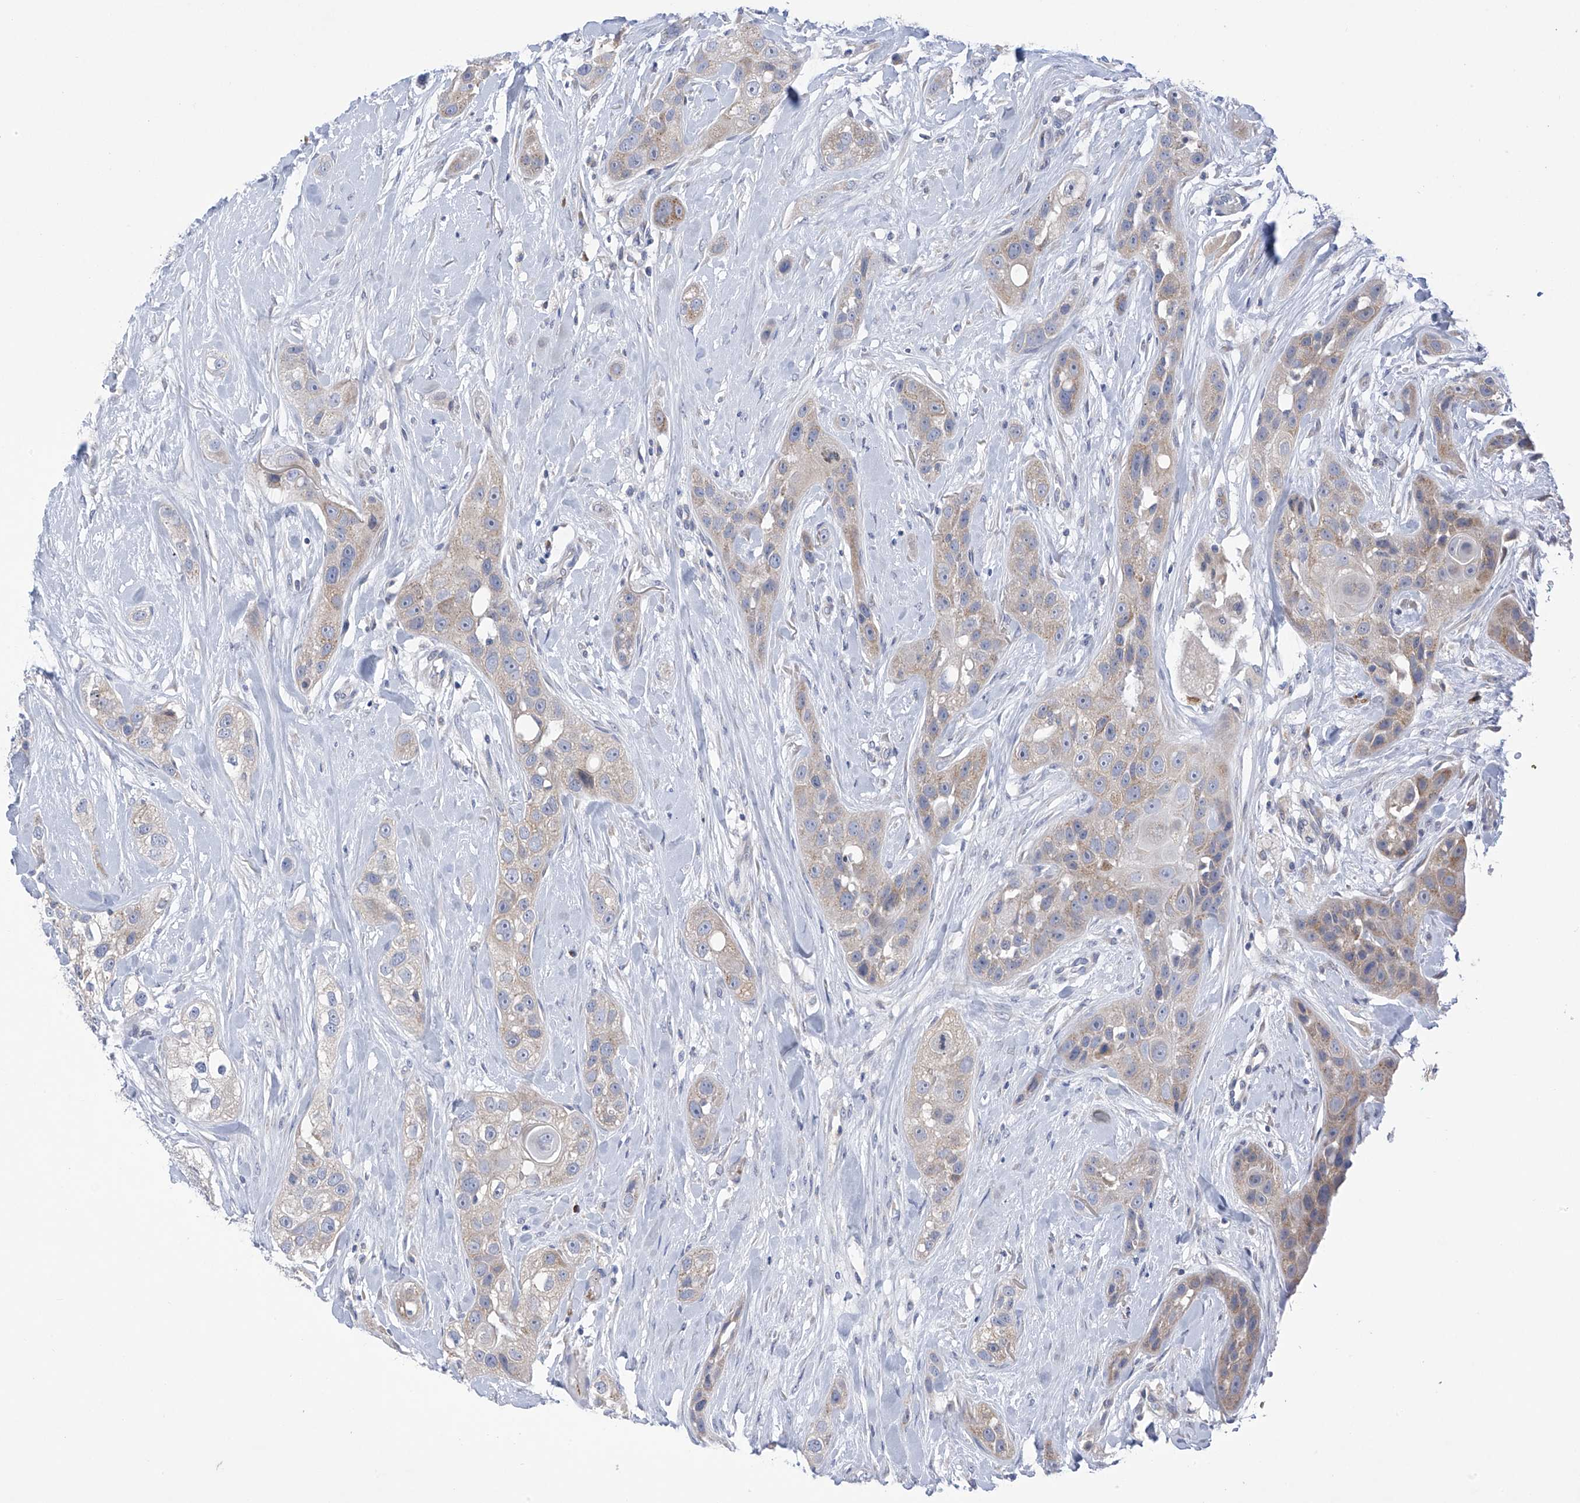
{"staining": {"intensity": "weak", "quantity": "25%-75%", "location": "cytoplasmic/membranous"}, "tissue": "head and neck cancer", "cell_type": "Tumor cells", "image_type": "cancer", "snomed": [{"axis": "morphology", "description": "Normal tissue, NOS"}, {"axis": "morphology", "description": "Squamous cell carcinoma, NOS"}, {"axis": "topography", "description": "Skeletal muscle"}, {"axis": "topography", "description": "Head-Neck"}], "caption": "A micrograph of human squamous cell carcinoma (head and neck) stained for a protein exhibits weak cytoplasmic/membranous brown staining in tumor cells.", "gene": "SLCO4A1", "patient": {"sex": "male", "age": 51}}